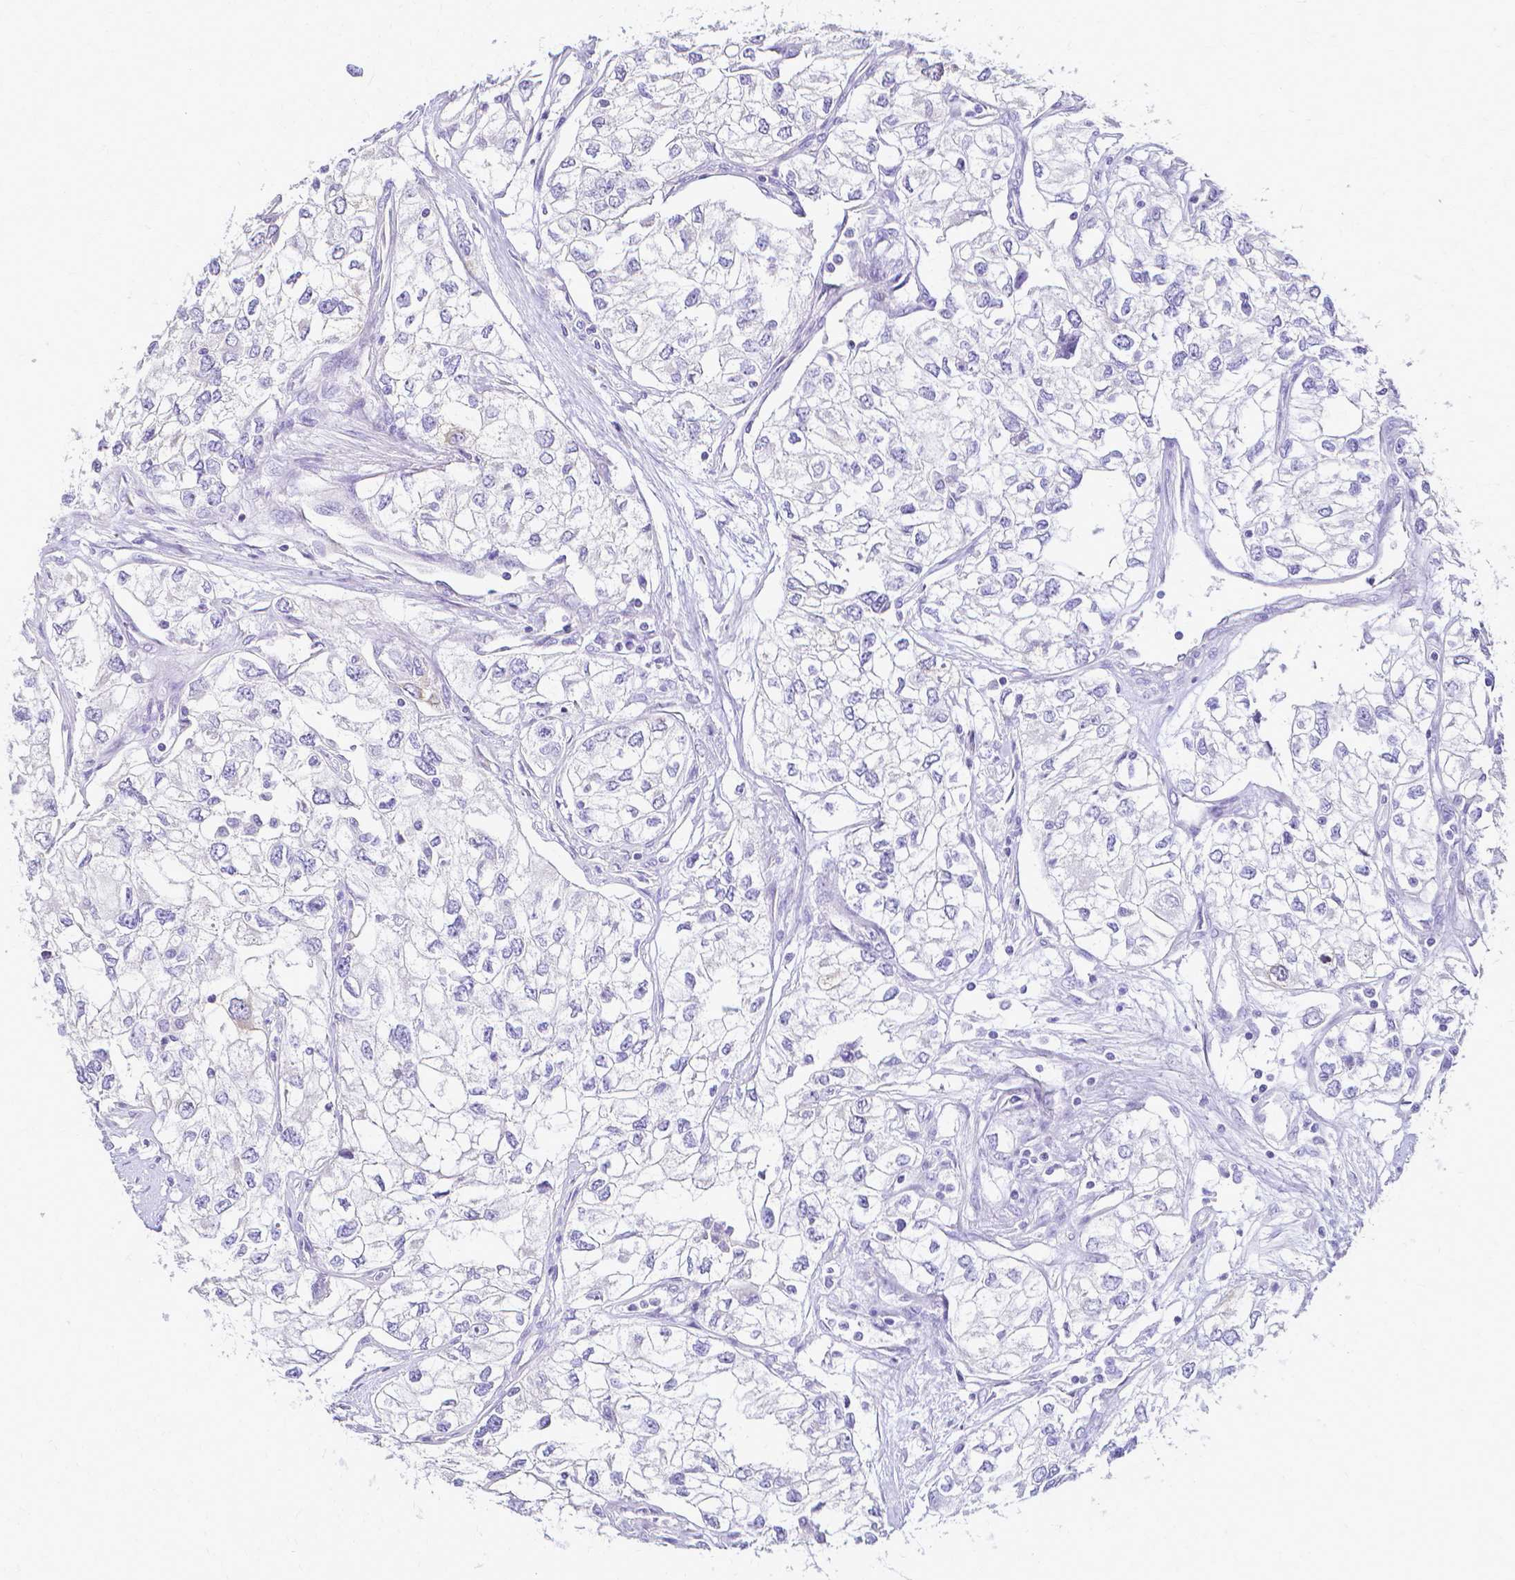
{"staining": {"intensity": "negative", "quantity": "none", "location": "none"}, "tissue": "renal cancer", "cell_type": "Tumor cells", "image_type": "cancer", "snomed": [{"axis": "morphology", "description": "Adenocarcinoma, NOS"}, {"axis": "topography", "description": "Kidney"}], "caption": "An image of human renal cancer is negative for staining in tumor cells.", "gene": "CCNB1", "patient": {"sex": "female", "age": 59}}